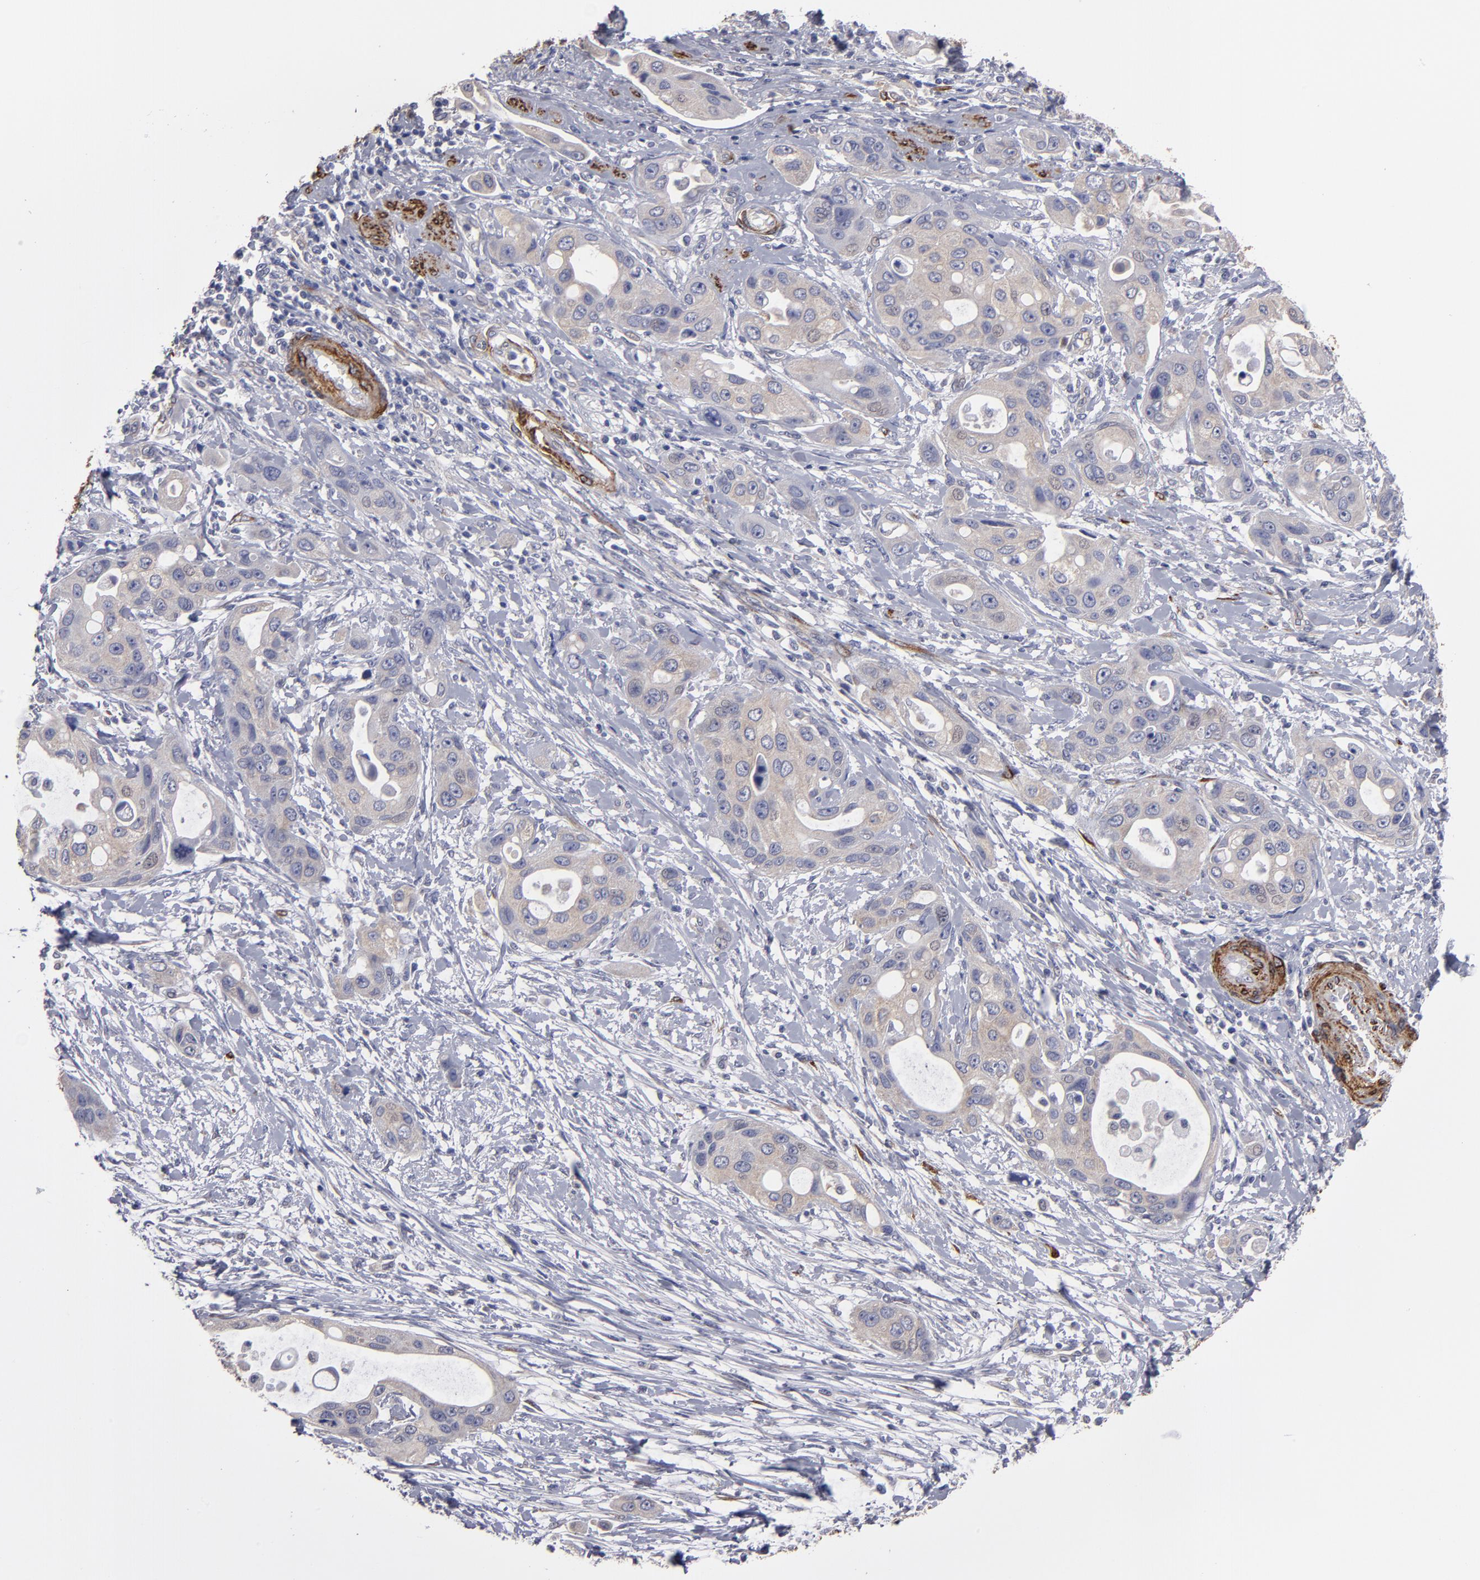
{"staining": {"intensity": "weak", "quantity": "25%-75%", "location": "cytoplasmic/membranous"}, "tissue": "pancreatic cancer", "cell_type": "Tumor cells", "image_type": "cancer", "snomed": [{"axis": "morphology", "description": "Adenocarcinoma, NOS"}, {"axis": "topography", "description": "Pancreas"}], "caption": "A high-resolution image shows immunohistochemistry (IHC) staining of adenocarcinoma (pancreatic), which reveals weak cytoplasmic/membranous staining in about 25%-75% of tumor cells. (brown staining indicates protein expression, while blue staining denotes nuclei).", "gene": "SLMAP", "patient": {"sex": "female", "age": 60}}